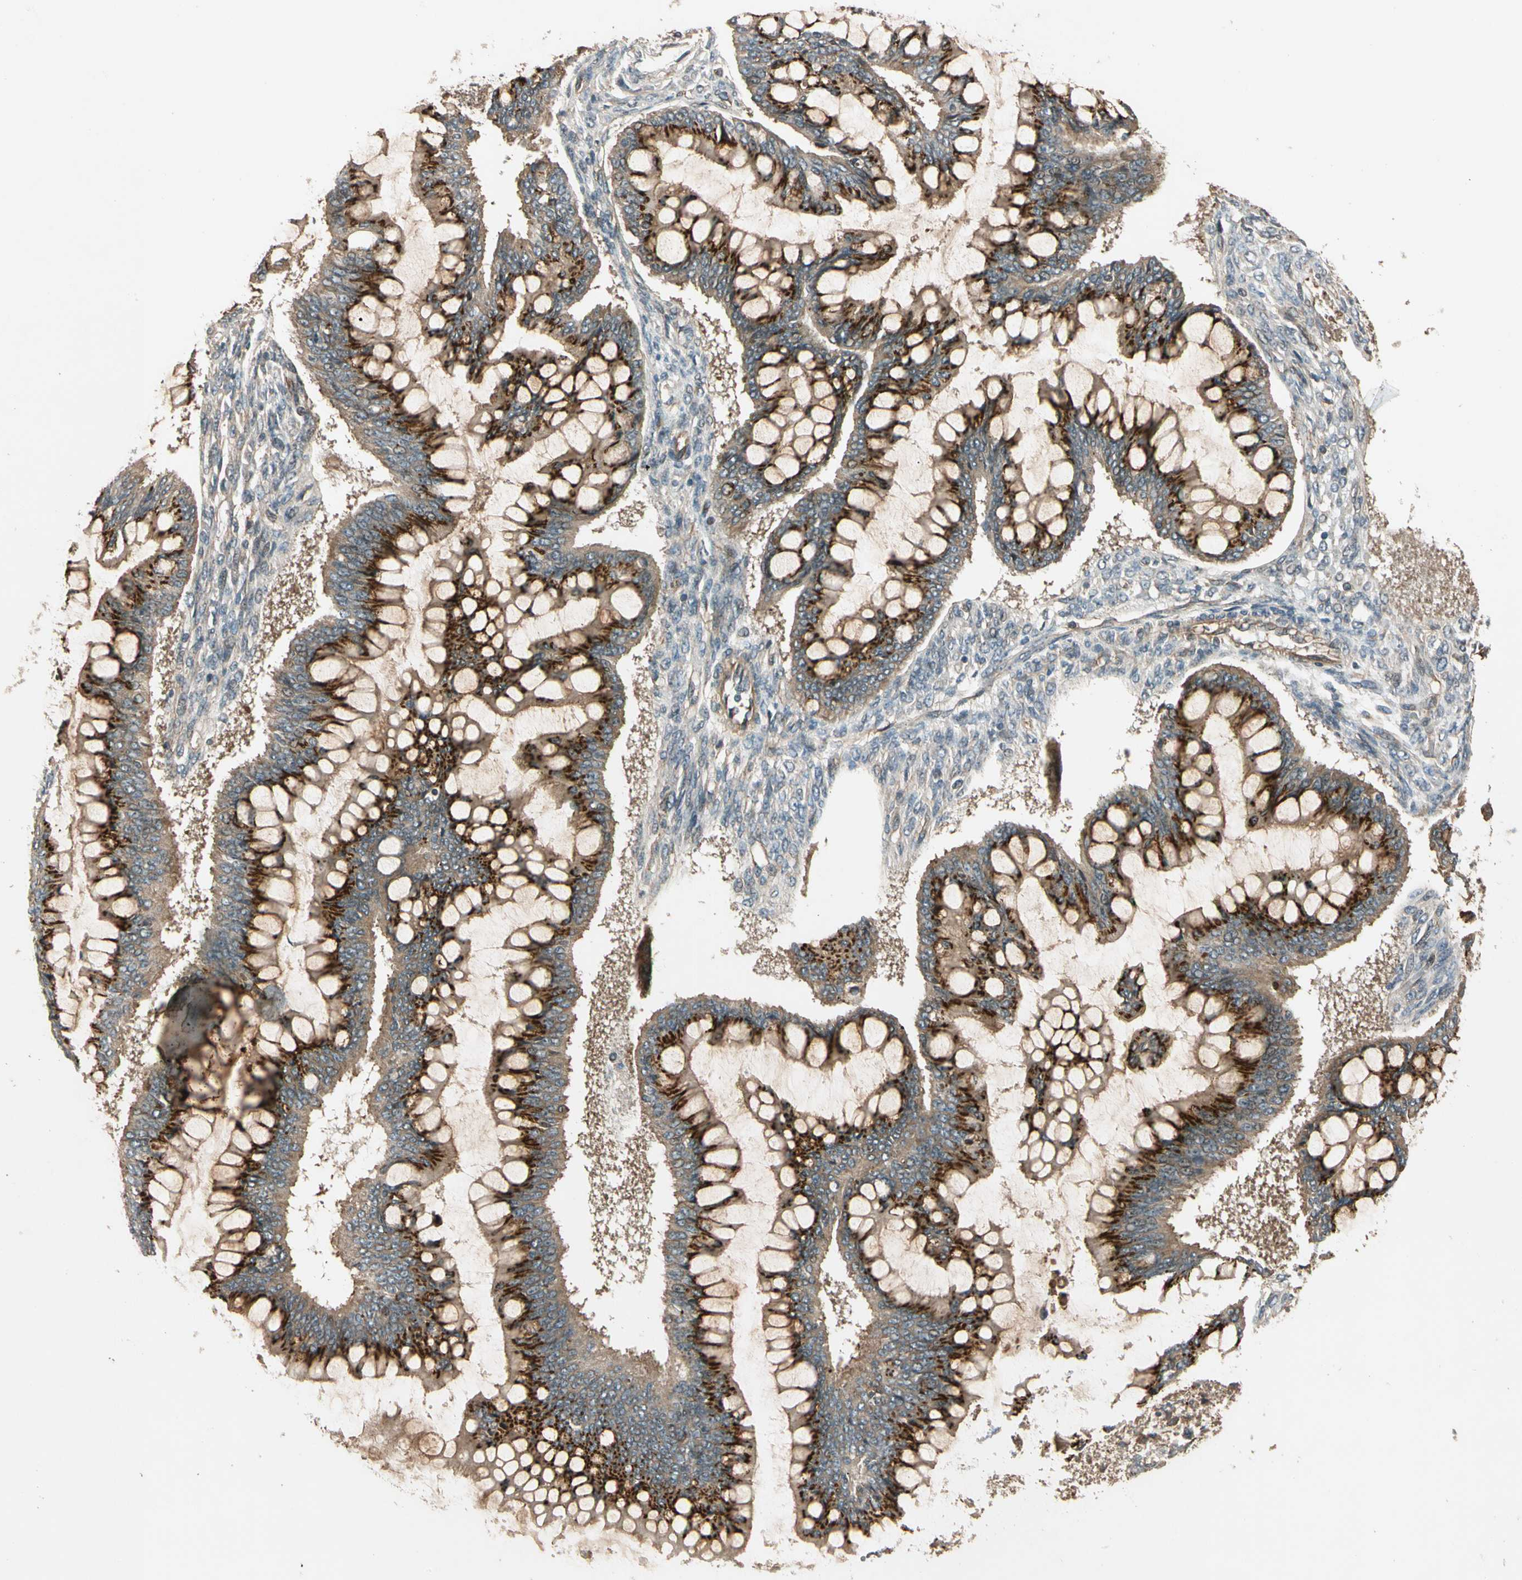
{"staining": {"intensity": "moderate", "quantity": ">75%", "location": "cytoplasmic/membranous"}, "tissue": "ovarian cancer", "cell_type": "Tumor cells", "image_type": "cancer", "snomed": [{"axis": "morphology", "description": "Cystadenocarcinoma, mucinous, NOS"}, {"axis": "topography", "description": "Ovary"}], "caption": "Mucinous cystadenocarcinoma (ovarian) stained for a protein (brown) displays moderate cytoplasmic/membranous positive positivity in about >75% of tumor cells.", "gene": "ROCK2", "patient": {"sex": "female", "age": 73}}